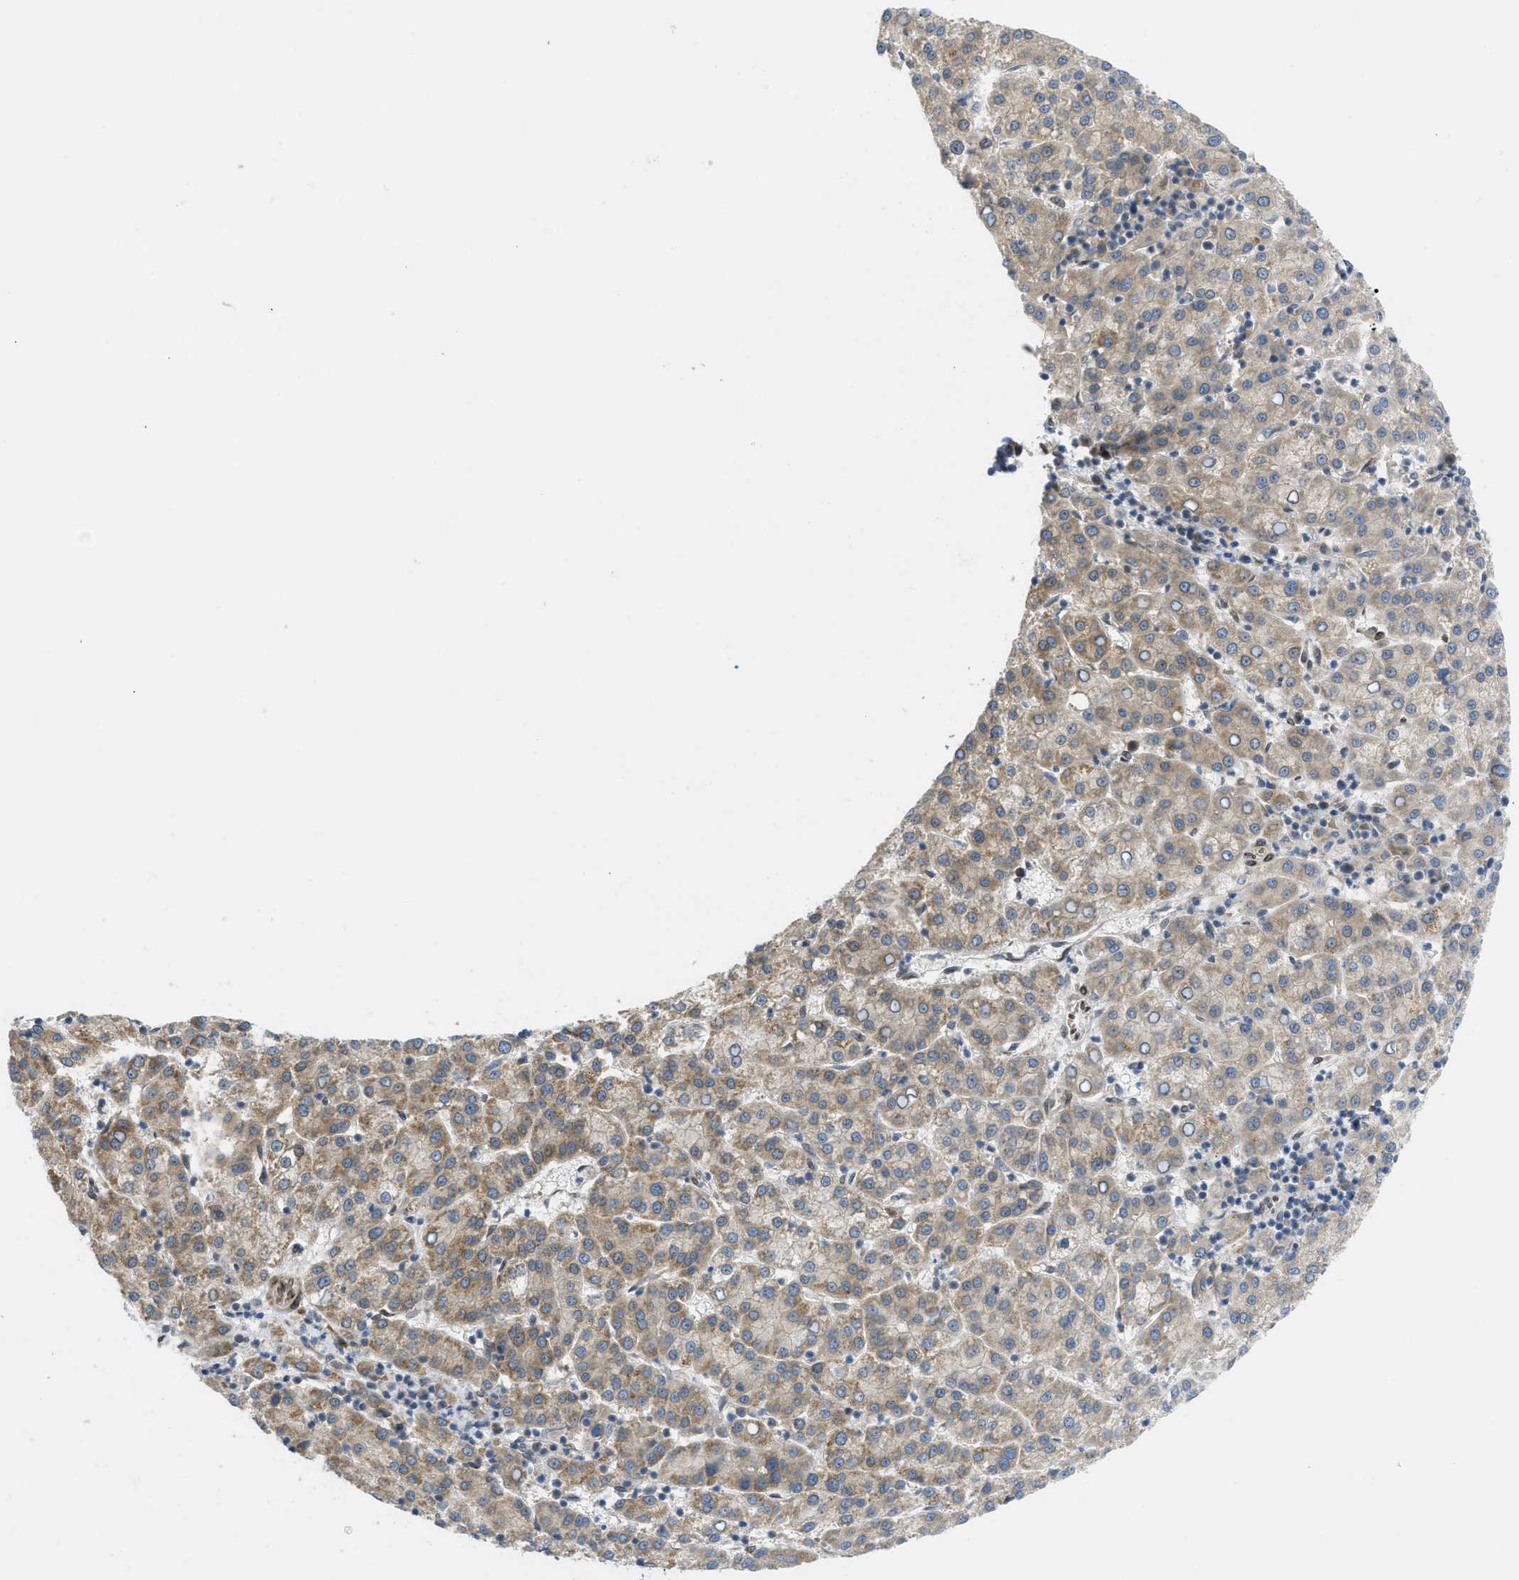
{"staining": {"intensity": "moderate", "quantity": "<25%", "location": "cytoplasmic/membranous"}, "tissue": "liver cancer", "cell_type": "Tumor cells", "image_type": "cancer", "snomed": [{"axis": "morphology", "description": "Carcinoma, Hepatocellular, NOS"}, {"axis": "topography", "description": "Liver"}], "caption": "An image of hepatocellular carcinoma (liver) stained for a protein reveals moderate cytoplasmic/membranous brown staining in tumor cells.", "gene": "EIF2AK3", "patient": {"sex": "female", "age": 58}}